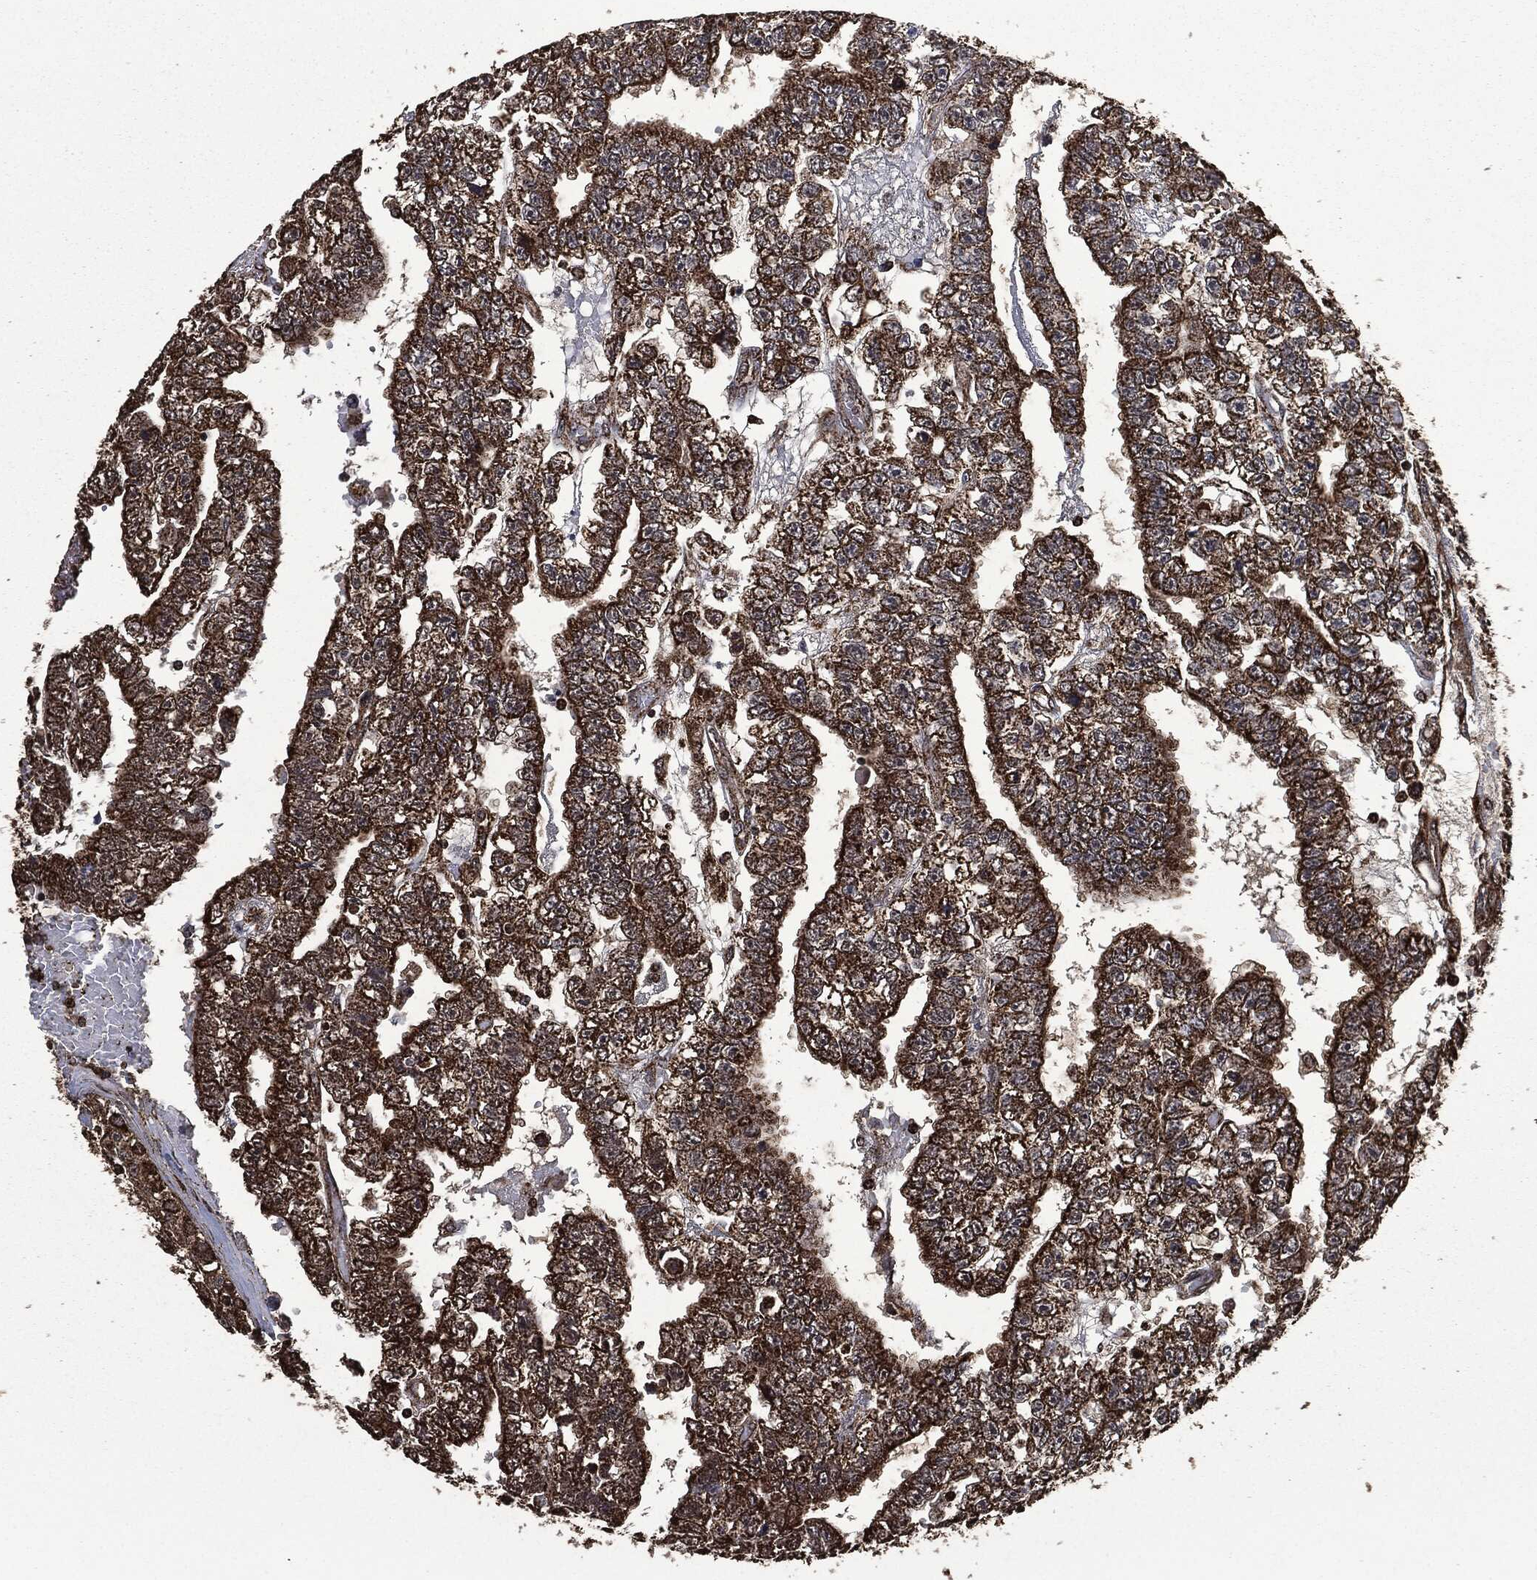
{"staining": {"intensity": "strong", "quantity": ">75%", "location": "cytoplasmic/membranous"}, "tissue": "testis cancer", "cell_type": "Tumor cells", "image_type": "cancer", "snomed": [{"axis": "morphology", "description": "Carcinoma, Embryonal, NOS"}, {"axis": "topography", "description": "Testis"}], "caption": "Protein expression analysis of human embryonal carcinoma (testis) reveals strong cytoplasmic/membranous positivity in about >75% of tumor cells. (IHC, brightfield microscopy, high magnification).", "gene": "LIG3", "patient": {"sex": "male", "age": 25}}